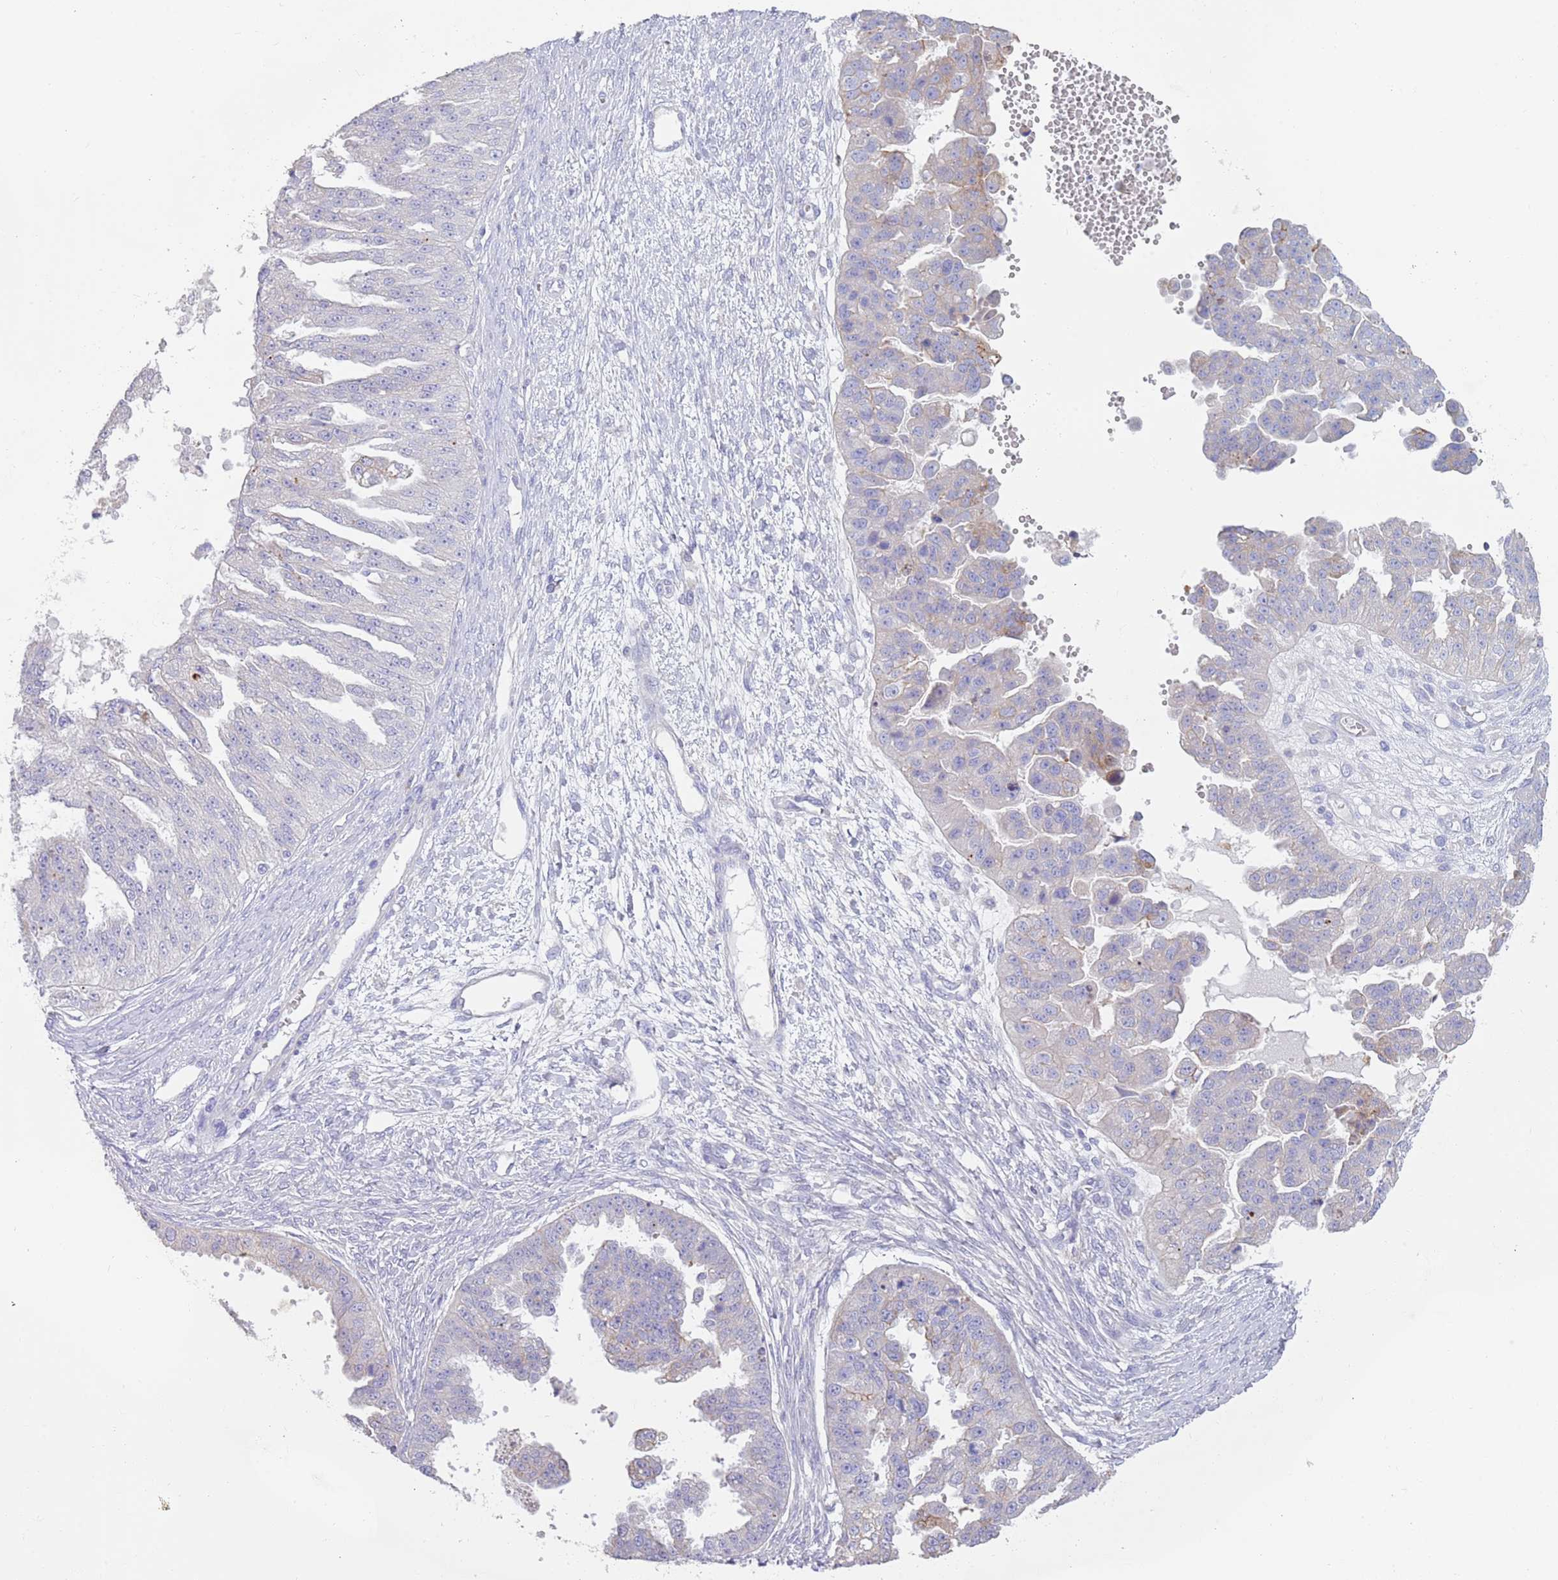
{"staining": {"intensity": "negative", "quantity": "none", "location": "none"}, "tissue": "ovarian cancer", "cell_type": "Tumor cells", "image_type": "cancer", "snomed": [{"axis": "morphology", "description": "Cystadenocarcinoma, serous, NOS"}, {"axis": "topography", "description": "Ovary"}], "caption": "High magnification brightfield microscopy of ovarian cancer stained with DAB (brown) and counterstained with hematoxylin (blue): tumor cells show no significant expression.", "gene": "CCDC149", "patient": {"sex": "female", "age": 58}}